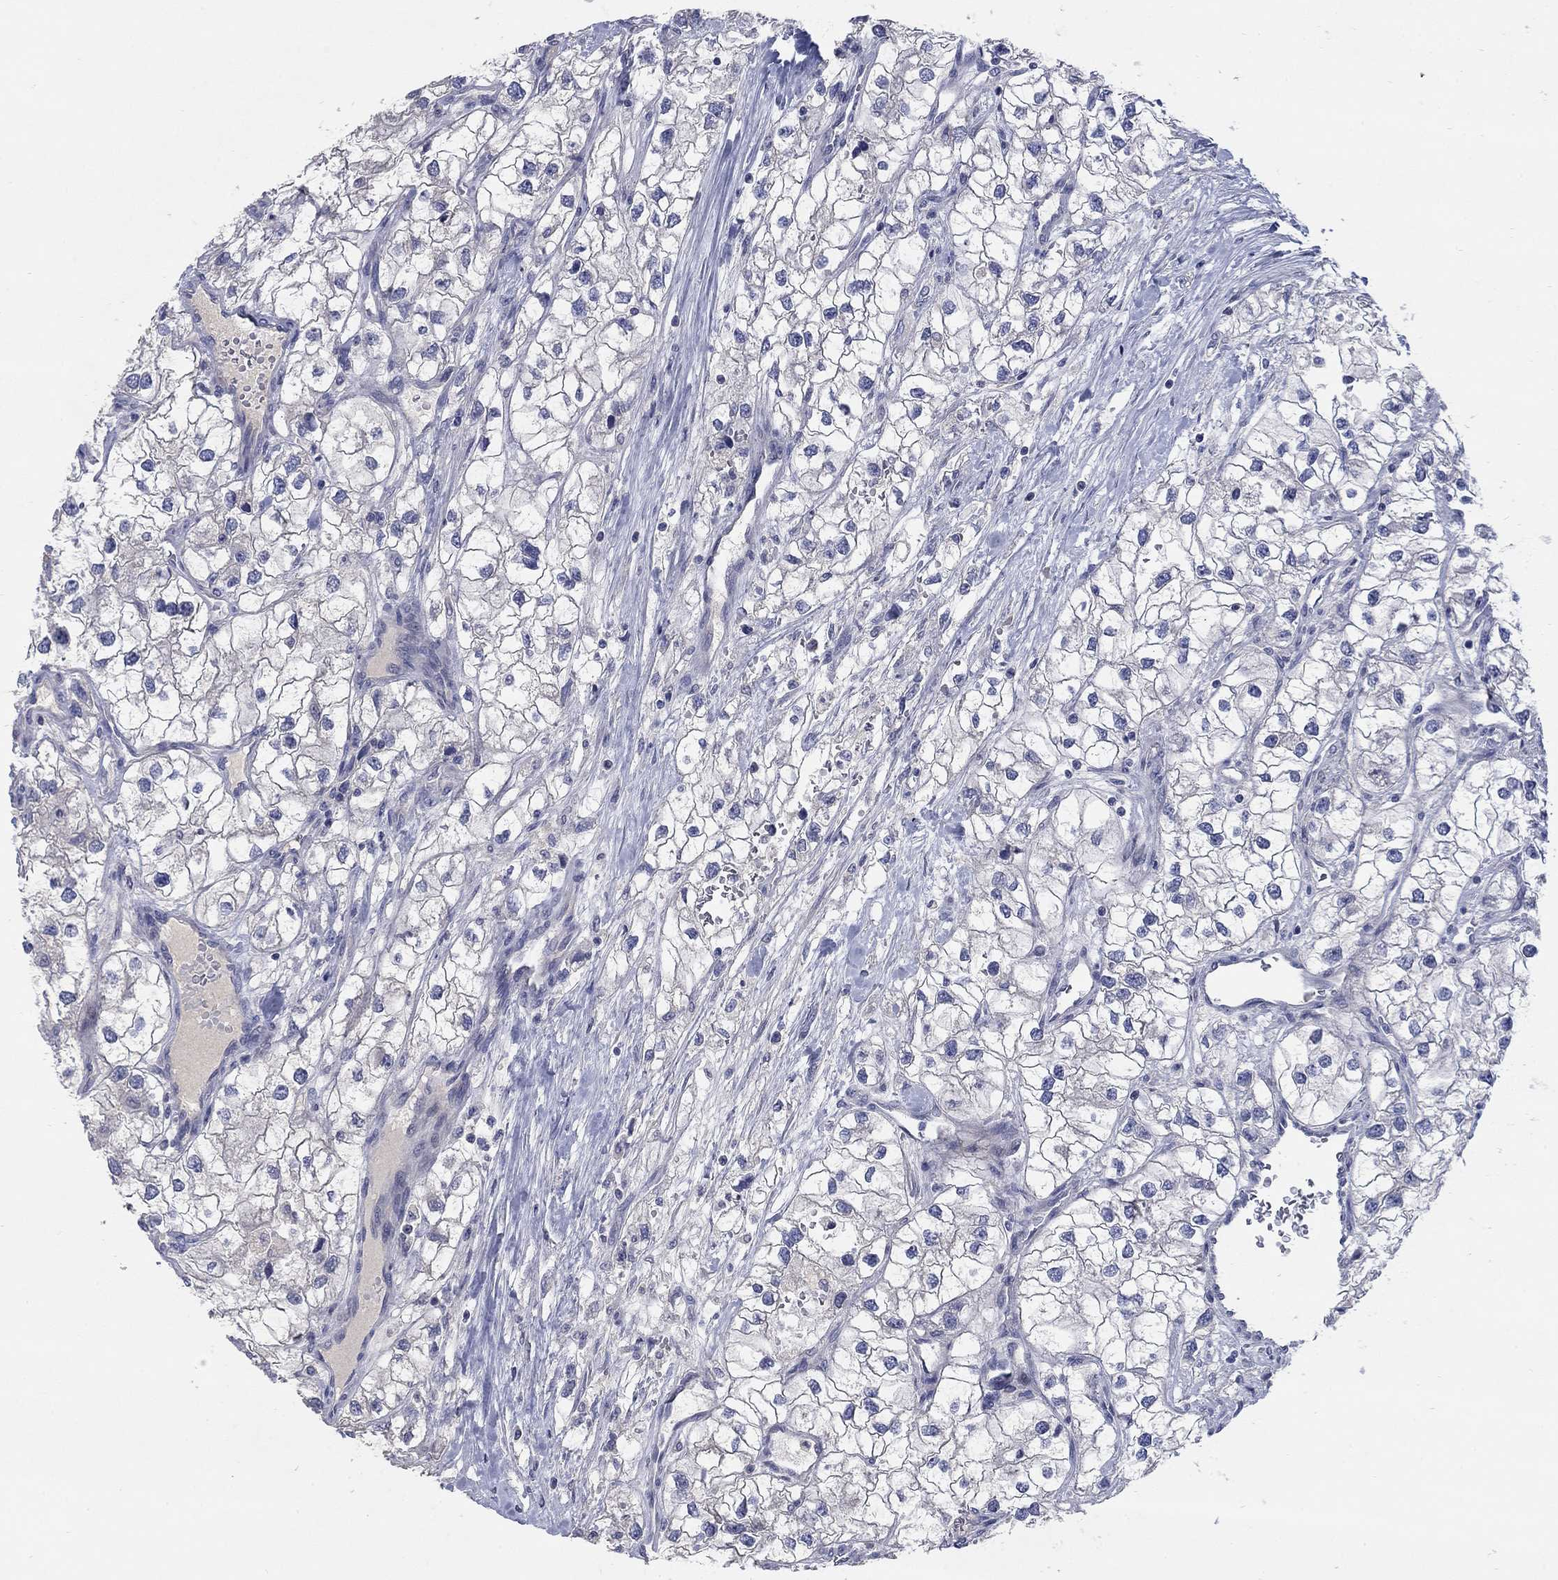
{"staining": {"intensity": "negative", "quantity": "none", "location": "none"}, "tissue": "renal cancer", "cell_type": "Tumor cells", "image_type": "cancer", "snomed": [{"axis": "morphology", "description": "Adenocarcinoma, NOS"}, {"axis": "topography", "description": "Kidney"}], "caption": "This is an IHC image of adenocarcinoma (renal). There is no positivity in tumor cells.", "gene": "TMEM249", "patient": {"sex": "male", "age": 59}}